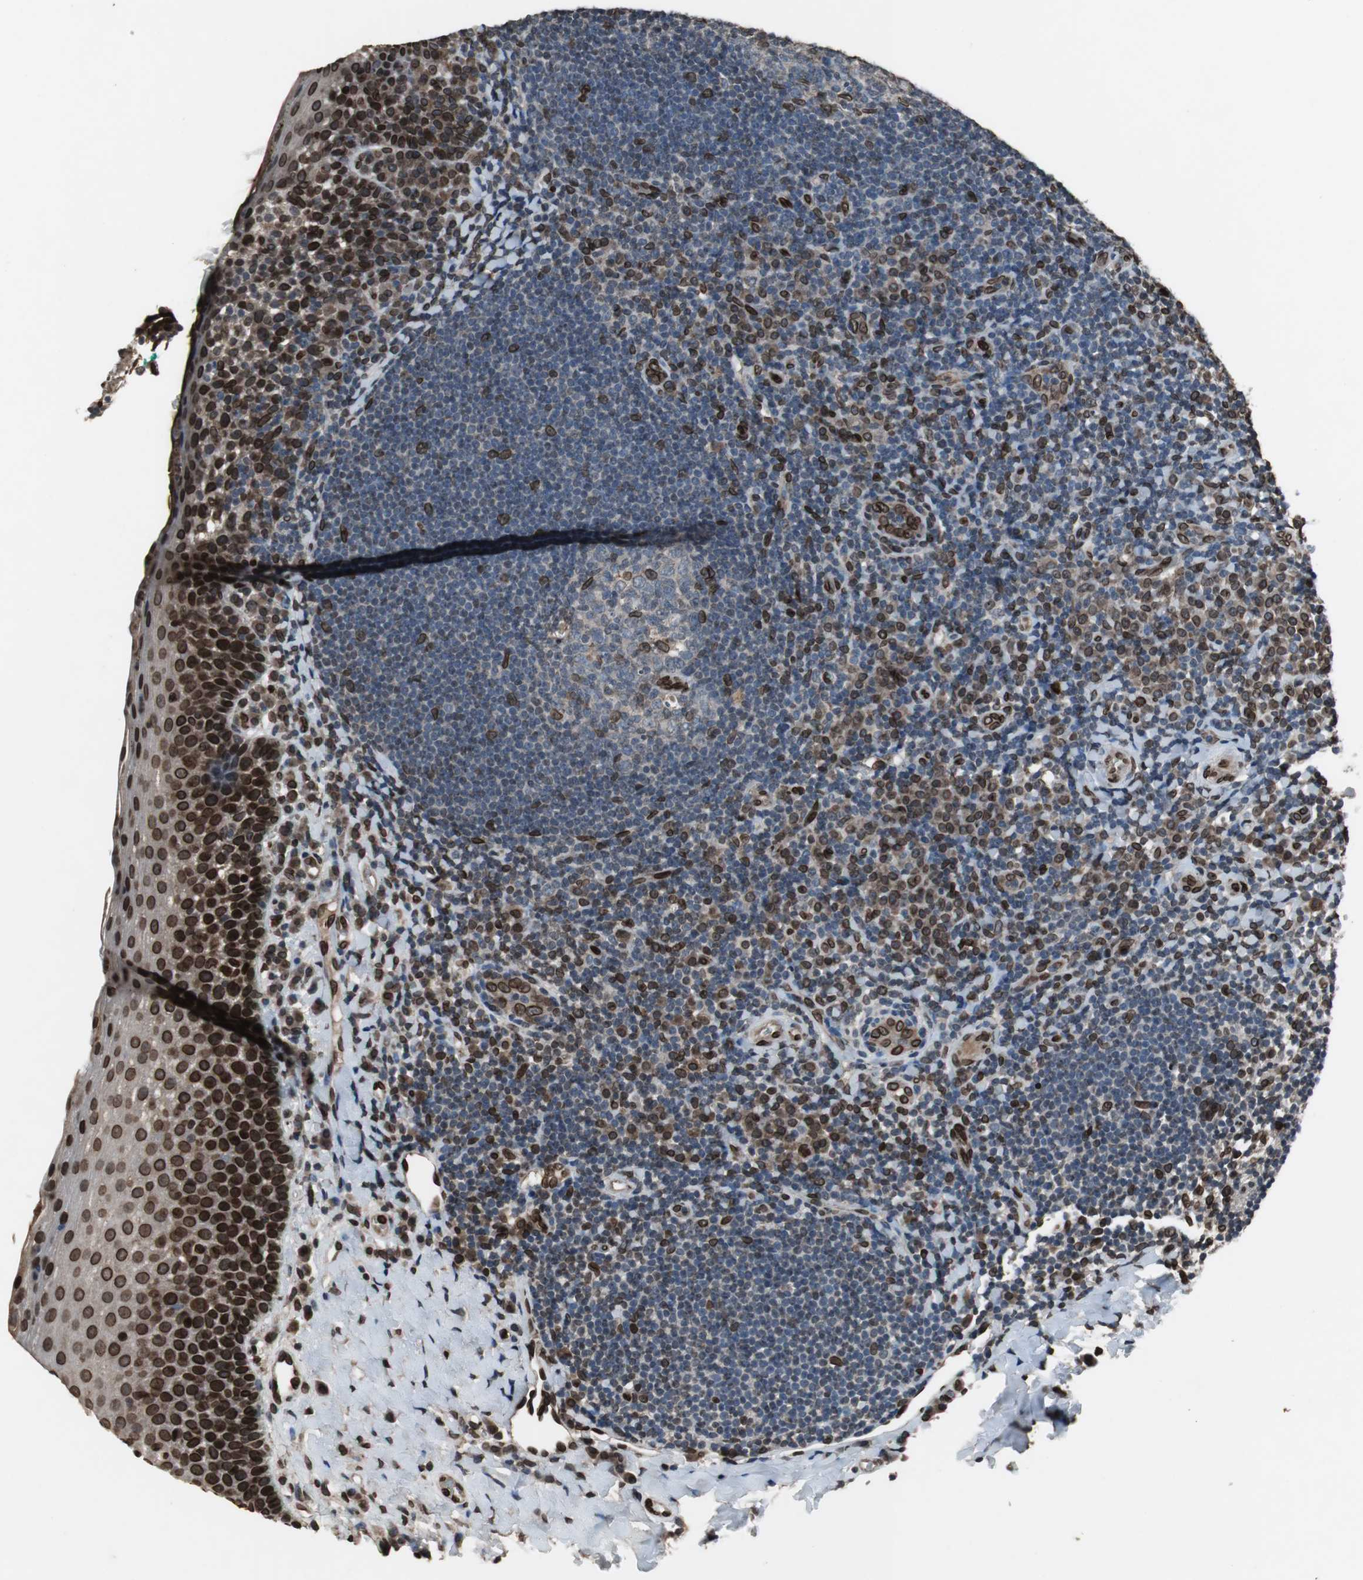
{"staining": {"intensity": "strong", "quantity": "<25%", "location": "cytoplasmic/membranous,nuclear"}, "tissue": "tonsil", "cell_type": "Germinal center cells", "image_type": "normal", "snomed": [{"axis": "morphology", "description": "Normal tissue, NOS"}, {"axis": "topography", "description": "Tonsil"}], "caption": "A high-resolution histopathology image shows immunohistochemistry (IHC) staining of normal tonsil, which displays strong cytoplasmic/membranous,nuclear positivity in approximately <25% of germinal center cells. The protein of interest is stained brown, and the nuclei are stained in blue (DAB (3,3'-diaminobenzidine) IHC with brightfield microscopy, high magnification).", "gene": "LMNA", "patient": {"sex": "male", "age": 17}}